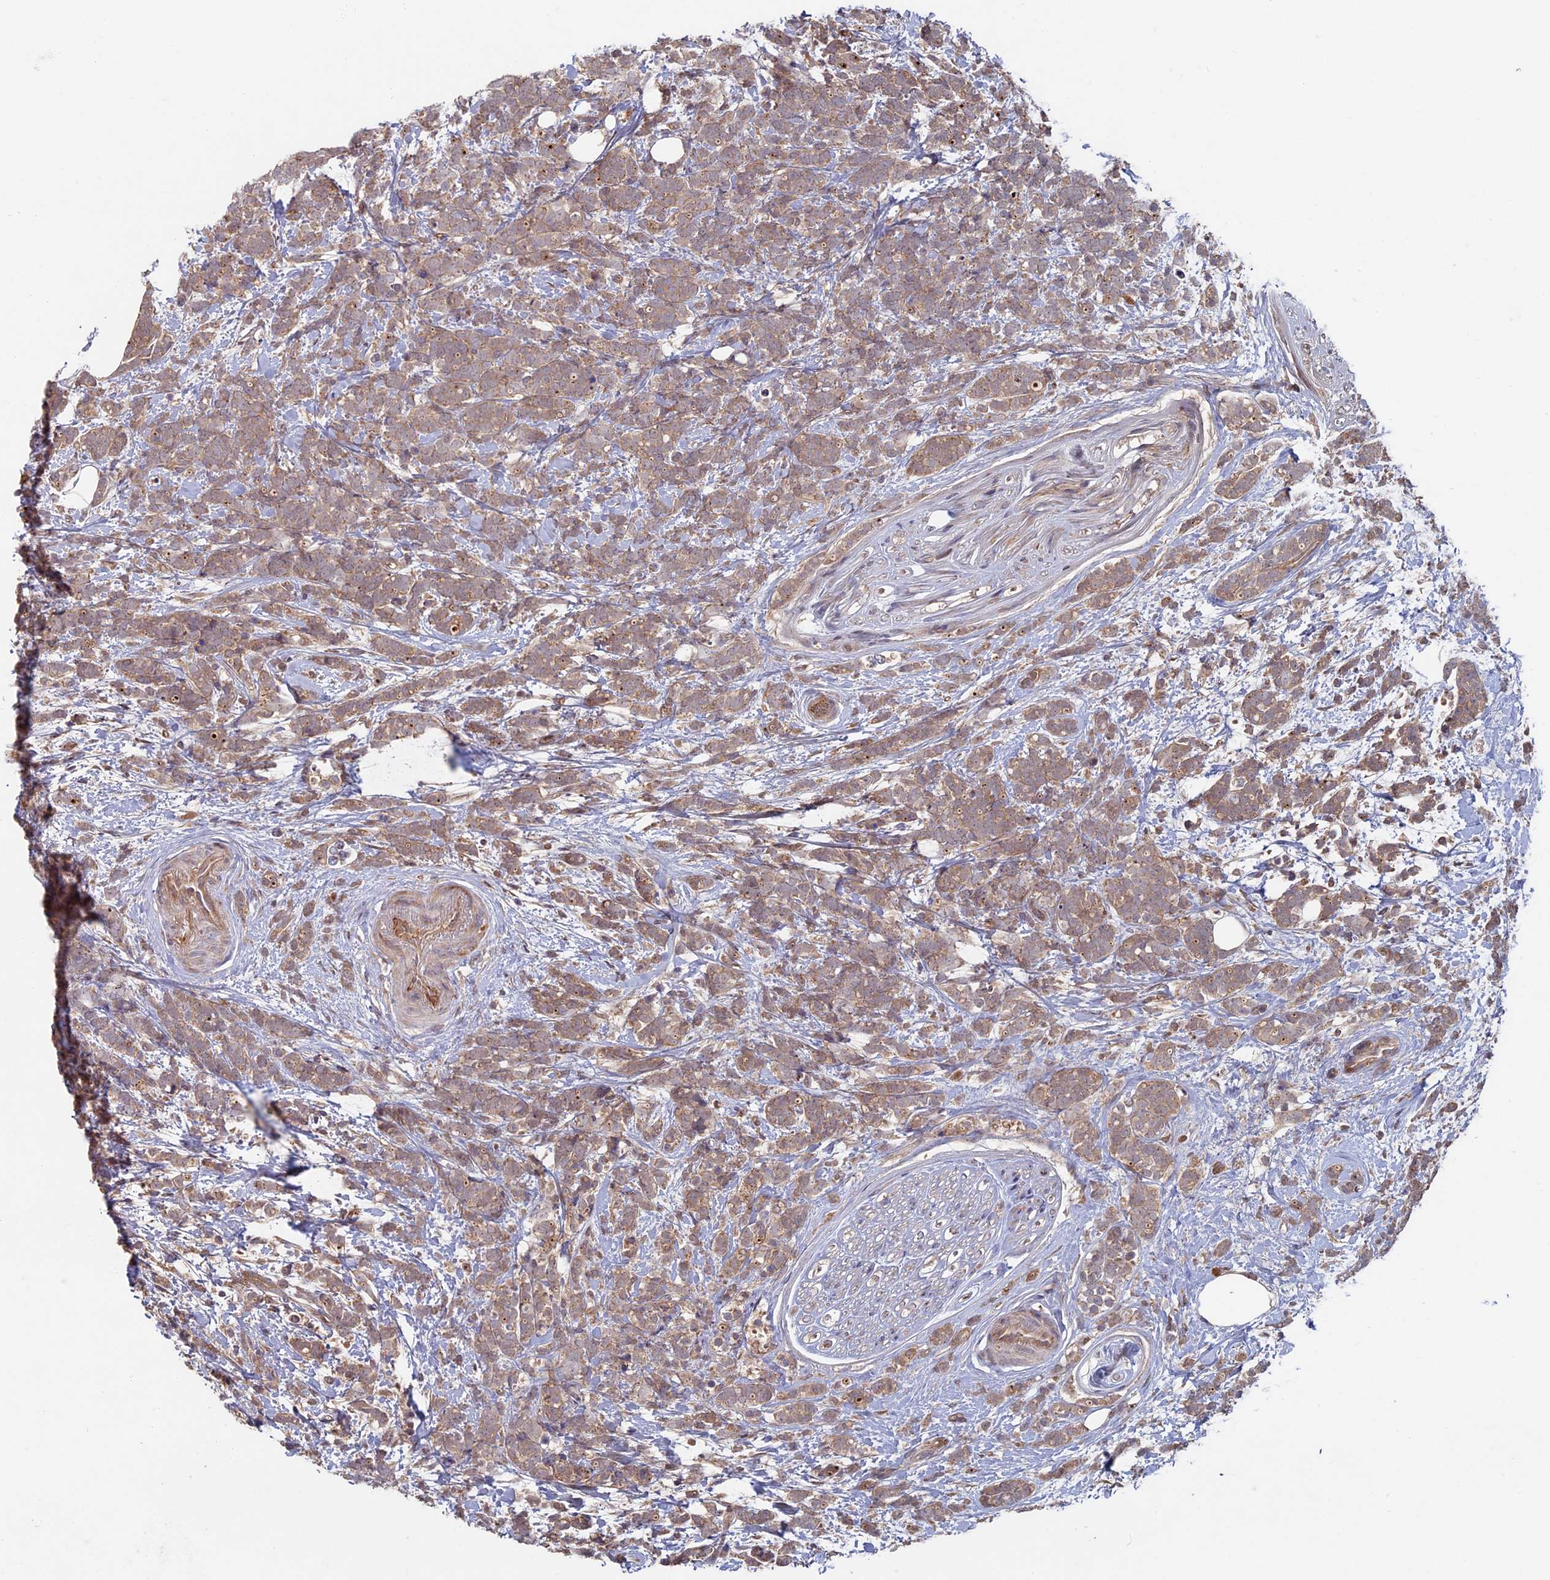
{"staining": {"intensity": "moderate", "quantity": ">75%", "location": "cytoplasmic/membranous"}, "tissue": "breast cancer", "cell_type": "Tumor cells", "image_type": "cancer", "snomed": [{"axis": "morphology", "description": "Lobular carcinoma"}, {"axis": "topography", "description": "Breast"}], "caption": "Moderate cytoplasmic/membranous positivity is identified in about >75% of tumor cells in breast lobular carcinoma.", "gene": "RCCD1", "patient": {"sex": "female", "age": 58}}